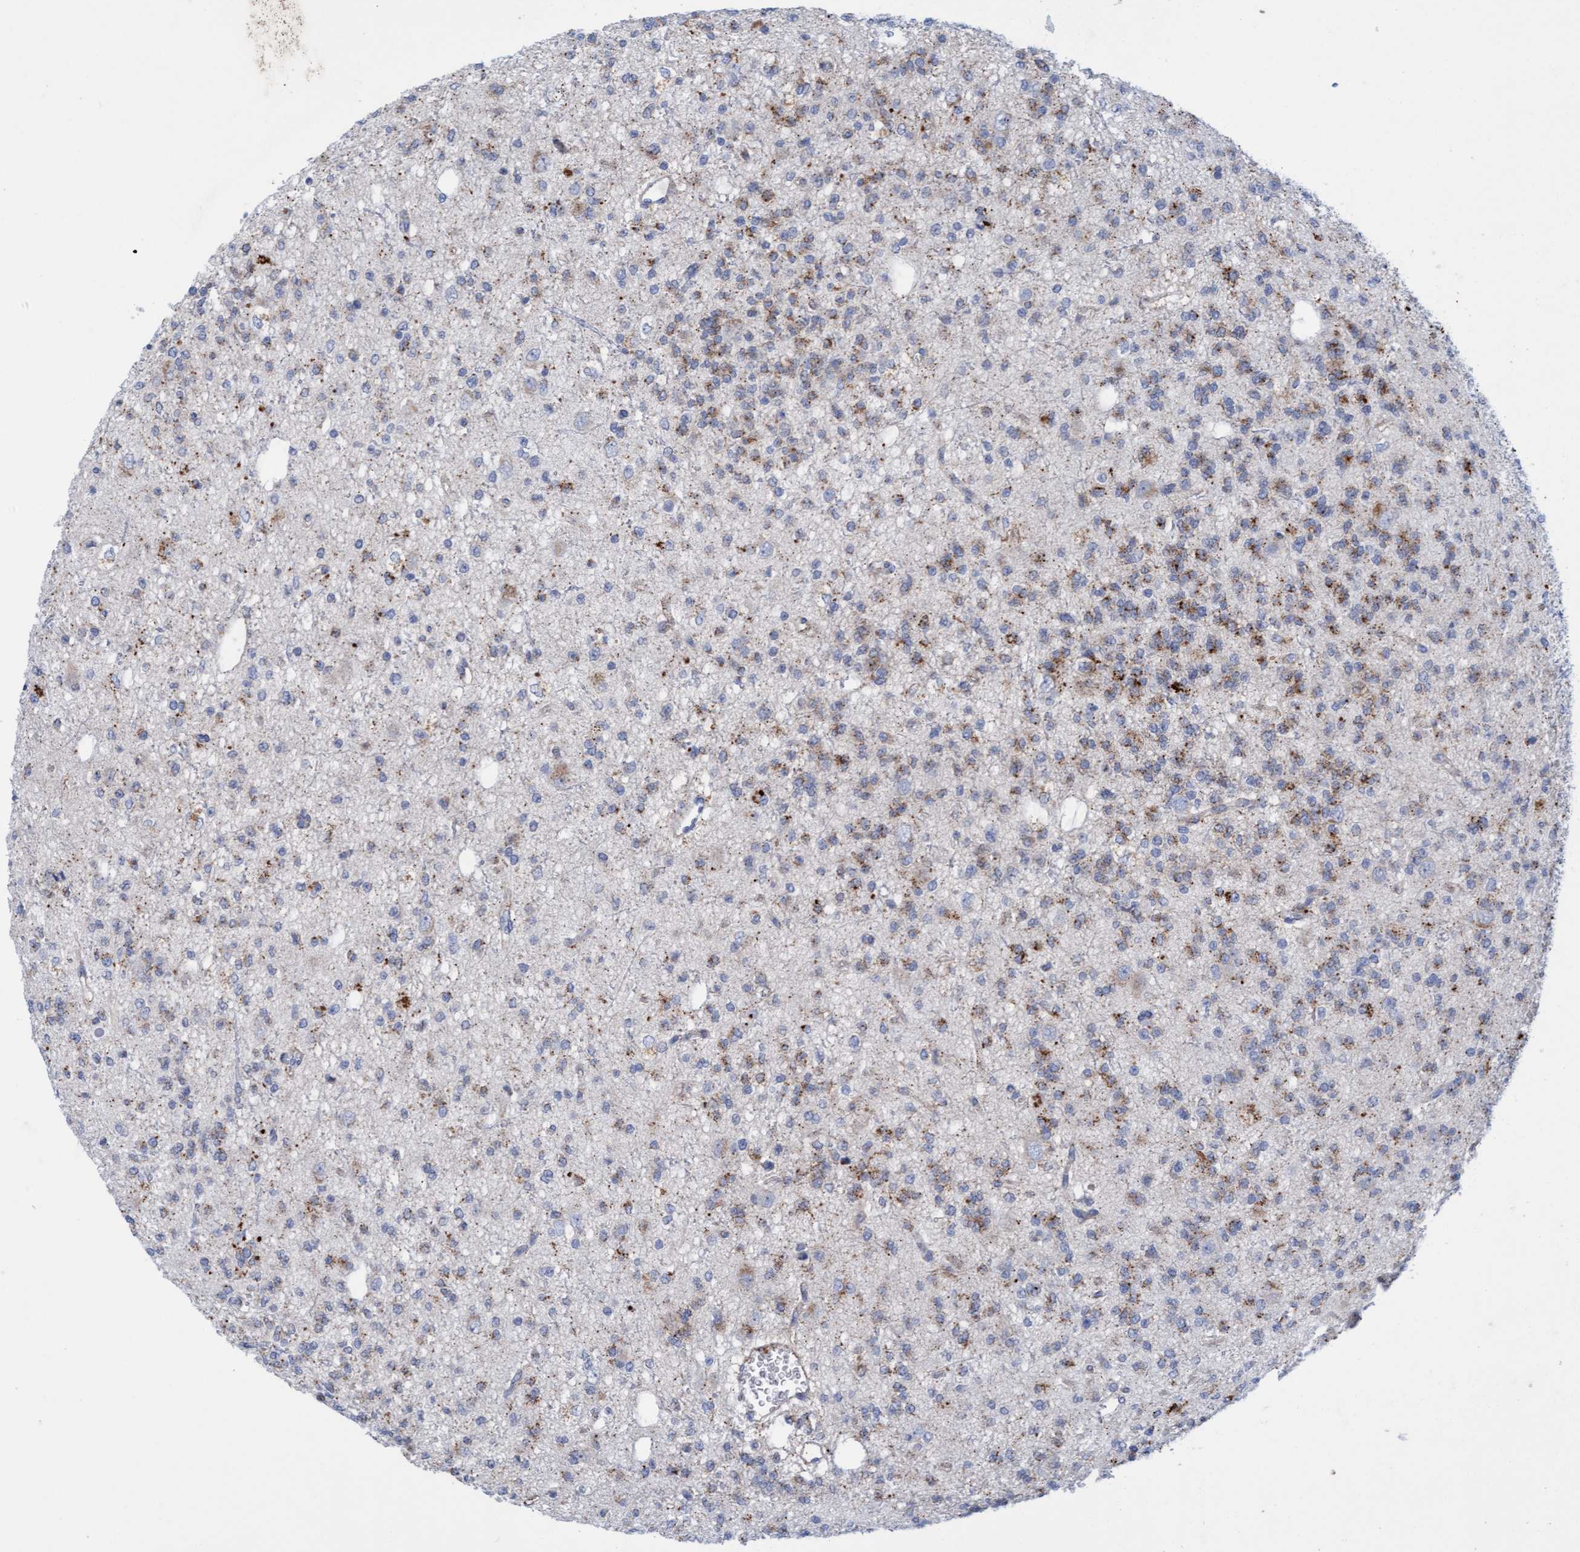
{"staining": {"intensity": "moderate", "quantity": "25%-75%", "location": "cytoplasmic/membranous"}, "tissue": "glioma", "cell_type": "Tumor cells", "image_type": "cancer", "snomed": [{"axis": "morphology", "description": "Glioma, malignant, Low grade"}, {"axis": "topography", "description": "Brain"}], "caption": "Immunohistochemistry photomicrograph of low-grade glioma (malignant) stained for a protein (brown), which reveals medium levels of moderate cytoplasmic/membranous expression in about 25%-75% of tumor cells.", "gene": "SGSH", "patient": {"sex": "male", "age": 38}}